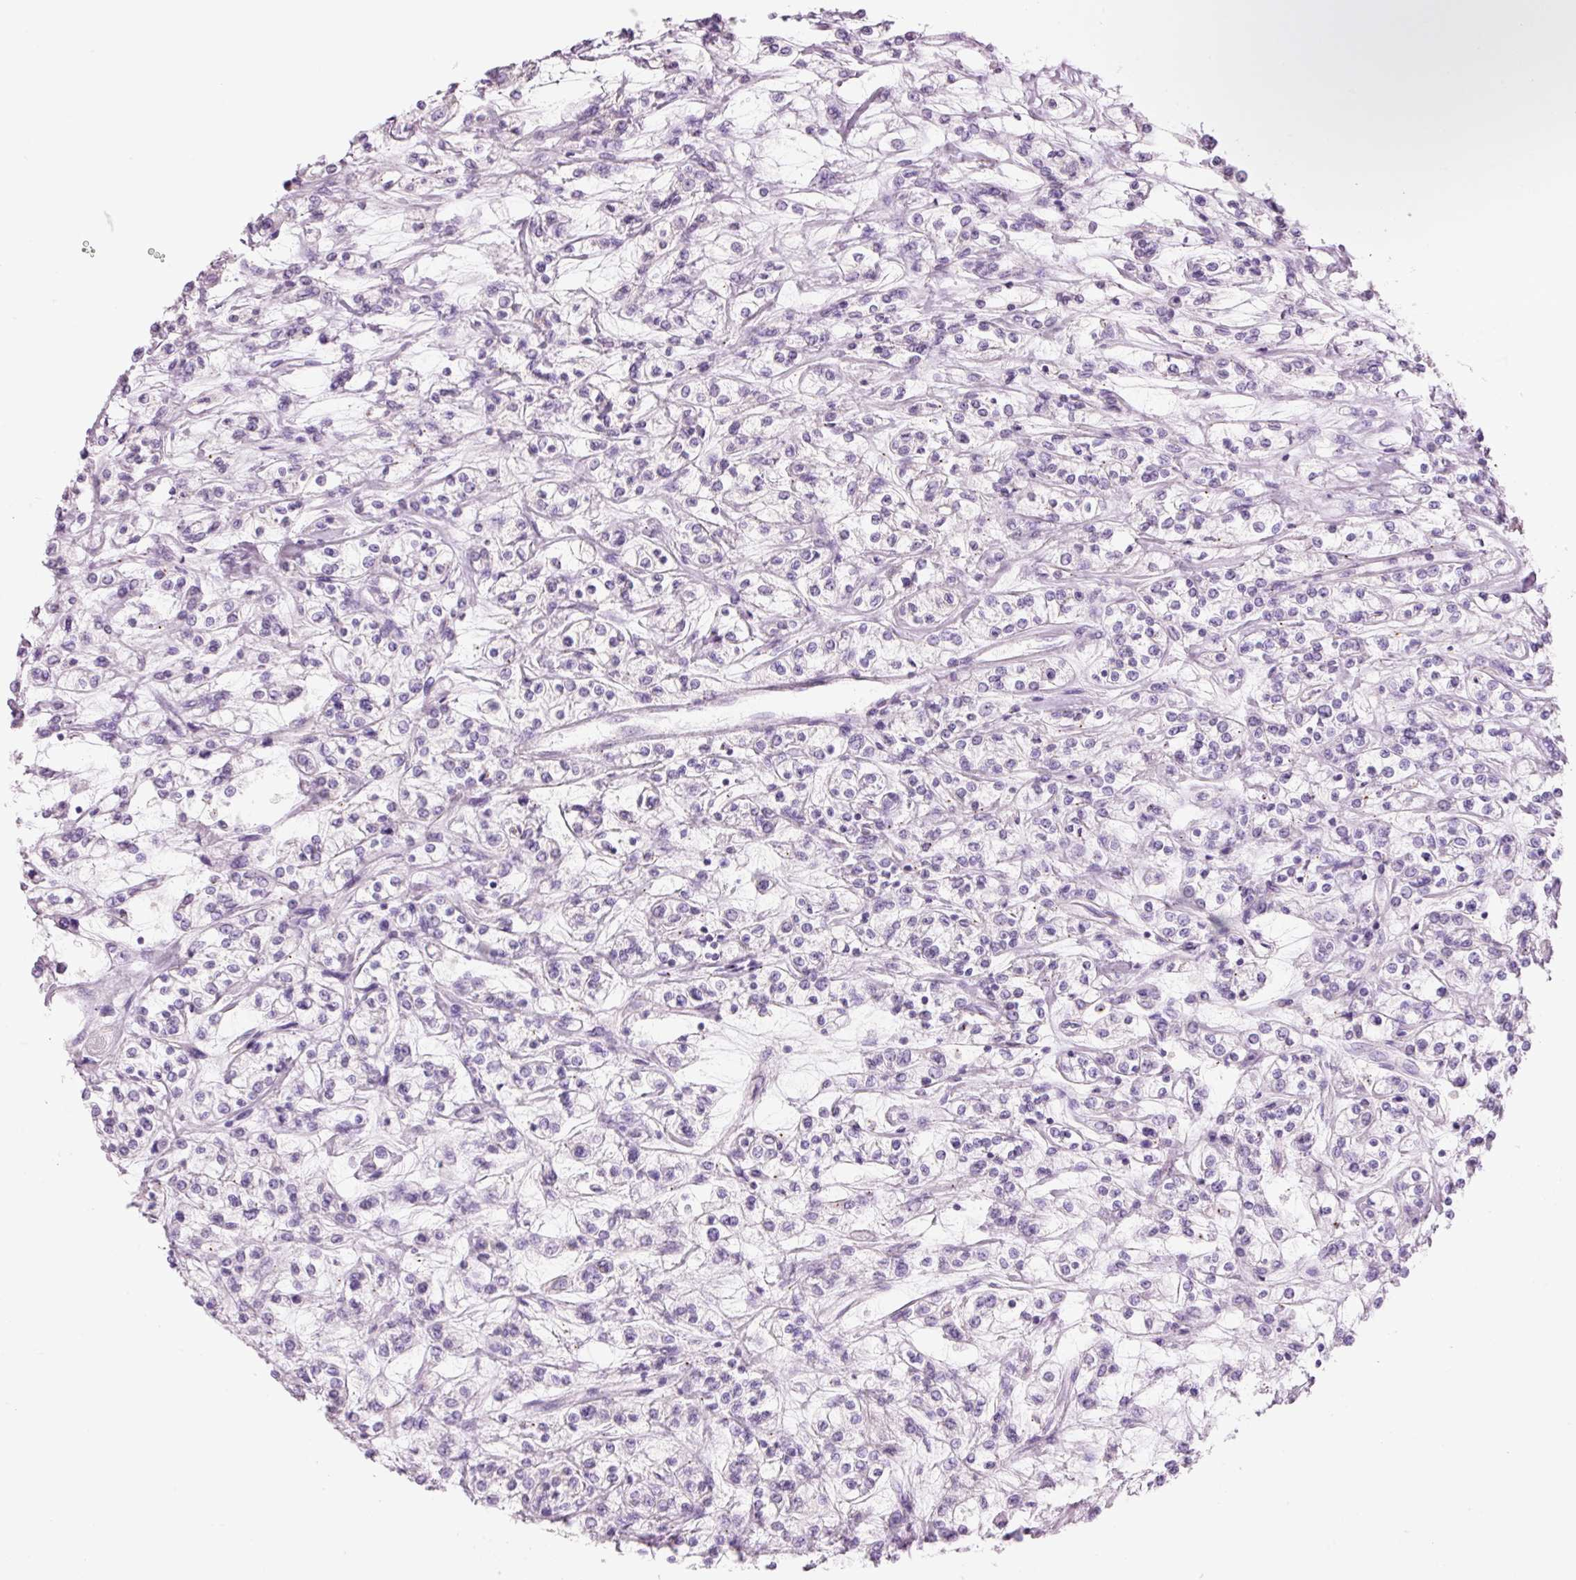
{"staining": {"intensity": "negative", "quantity": "none", "location": "none"}, "tissue": "renal cancer", "cell_type": "Tumor cells", "image_type": "cancer", "snomed": [{"axis": "morphology", "description": "Adenocarcinoma, NOS"}, {"axis": "topography", "description": "Kidney"}], "caption": "Human renal cancer stained for a protein using IHC reveals no expression in tumor cells.", "gene": "HSPA4L", "patient": {"sex": "female", "age": 59}}